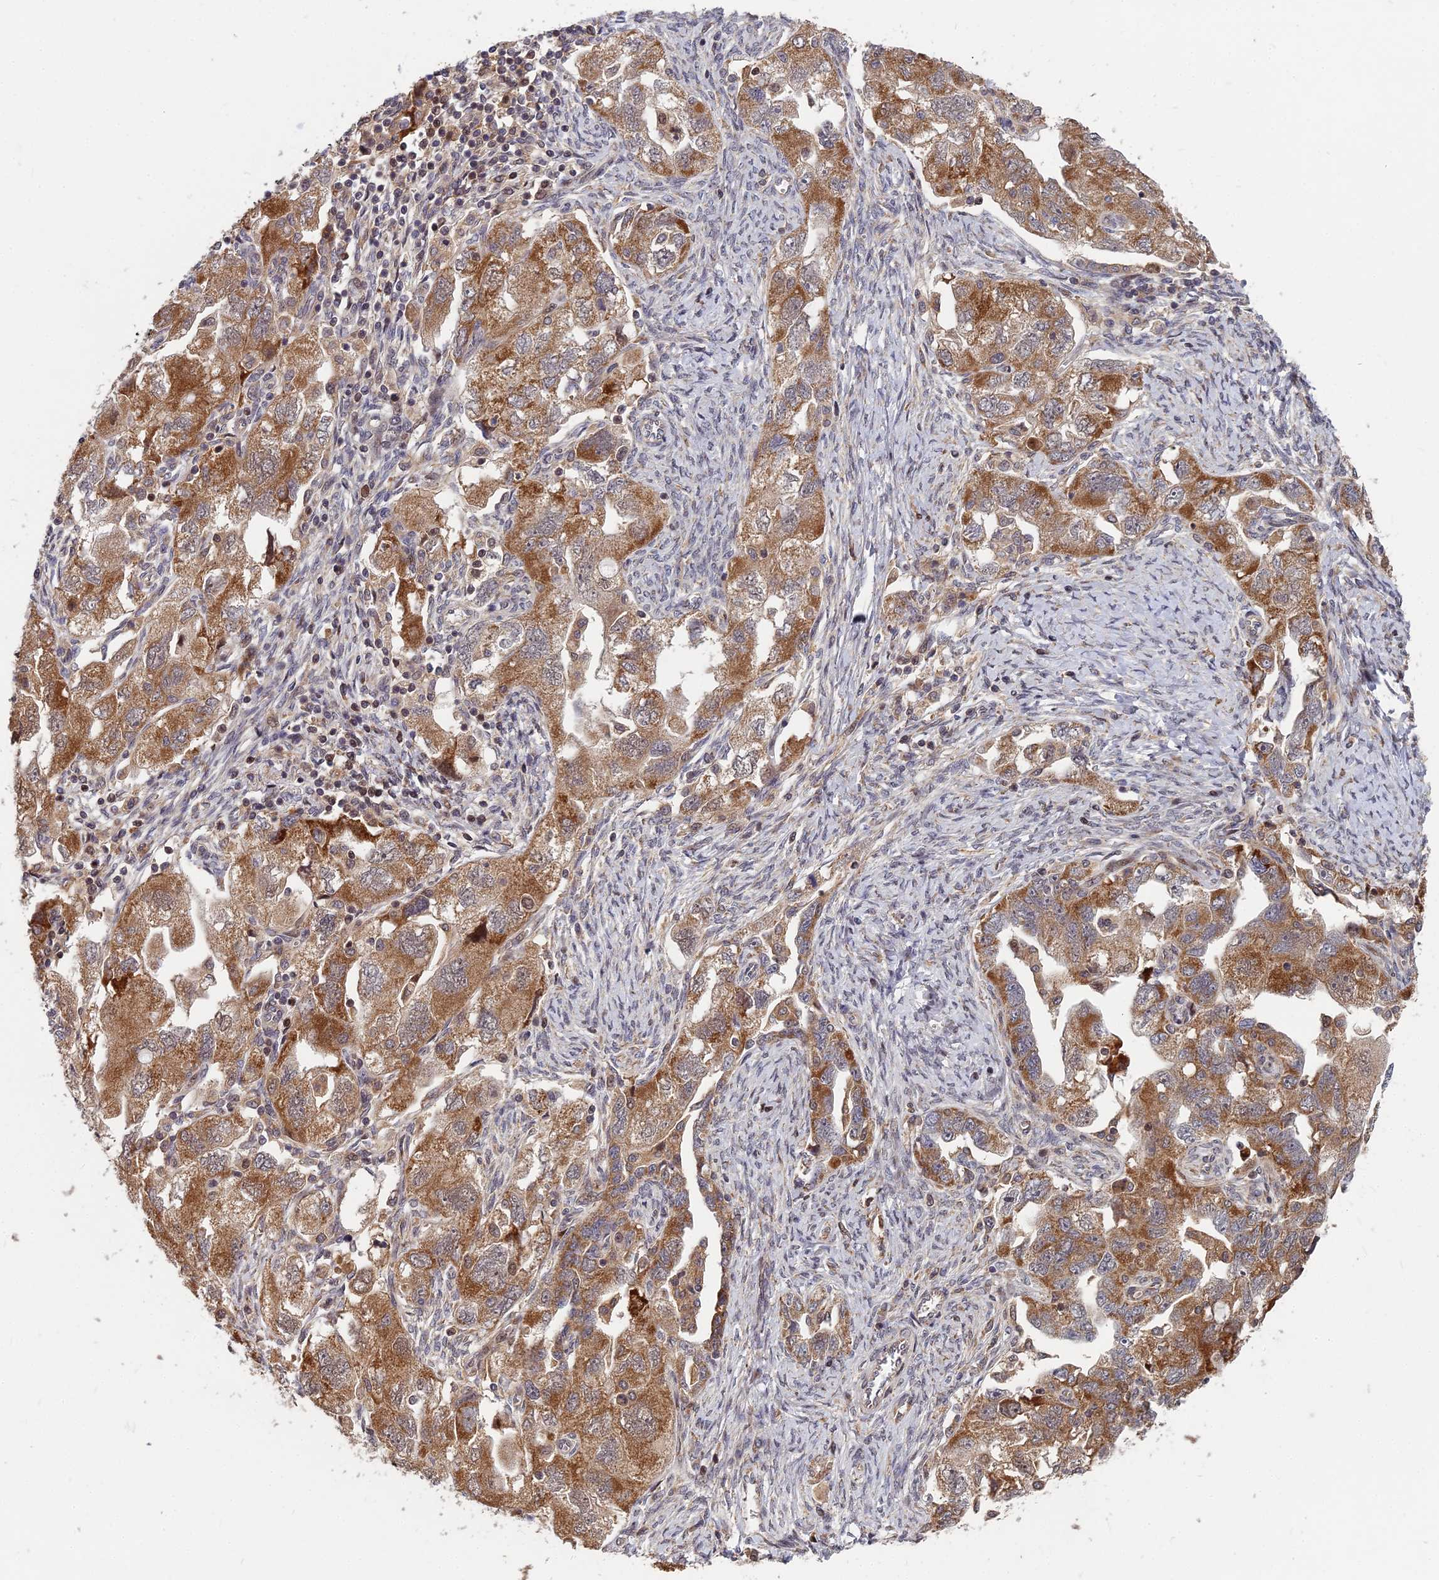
{"staining": {"intensity": "moderate", "quantity": ">75%", "location": "cytoplasmic/membranous"}, "tissue": "ovarian cancer", "cell_type": "Tumor cells", "image_type": "cancer", "snomed": [{"axis": "morphology", "description": "Carcinoma, NOS"}, {"axis": "morphology", "description": "Cystadenocarcinoma, serous, NOS"}, {"axis": "topography", "description": "Ovary"}], "caption": "IHC photomicrograph of neoplastic tissue: ovarian cancer stained using immunohistochemistry exhibits medium levels of moderate protein expression localized specifically in the cytoplasmic/membranous of tumor cells, appearing as a cytoplasmic/membranous brown color.", "gene": "COMMD2", "patient": {"sex": "female", "age": 69}}